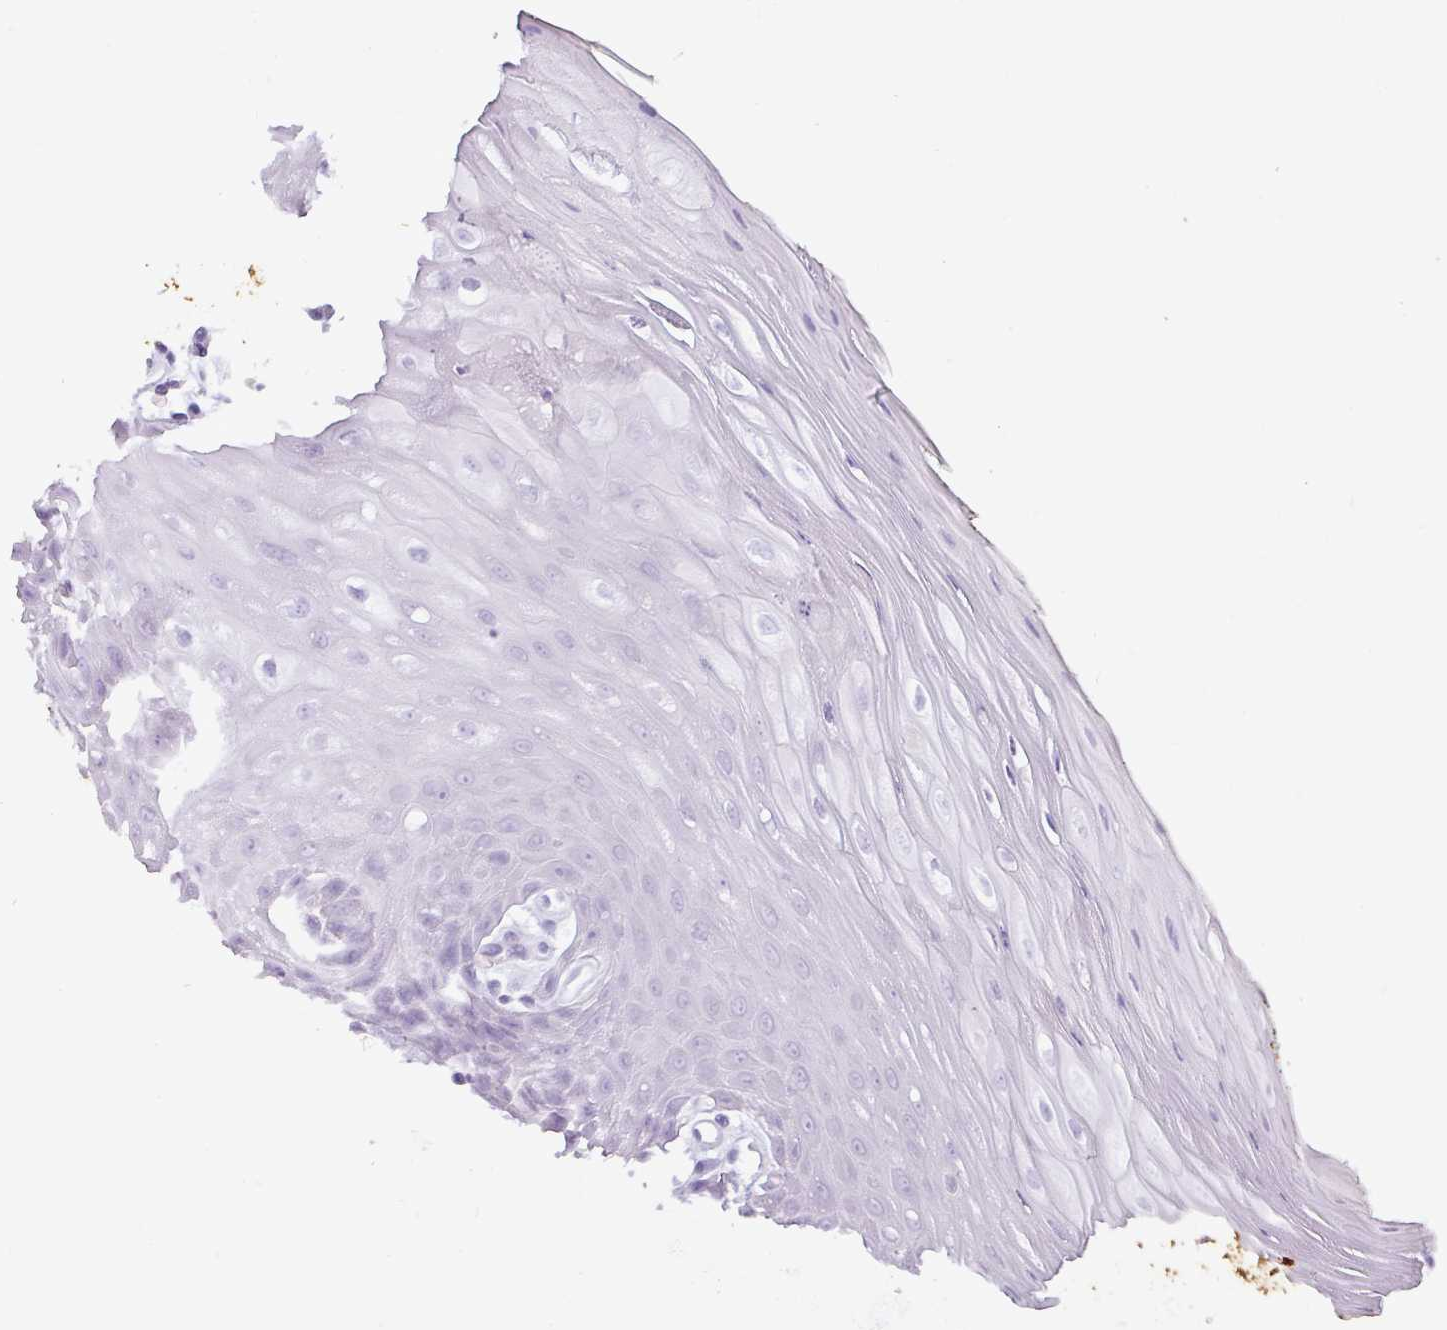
{"staining": {"intensity": "negative", "quantity": "none", "location": "none"}, "tissue": "oral mucosa", "cell_type": "Squamous epithelial cells", "image_type": "normal", "snomed": [{"axis": "morphology", "description": "Normal tissue, NOS"}, {"axis": "topography", "description": "Oral tissue"}, {"axis": "topography", "description": "Tounge, NOS"}], "caption": "Photomicrograph shows no significant protein staining in squamous epithelial cells of normal oral mucosa.", "gene": "PGA3", "patient": {"sex": "female", "age": 59}}